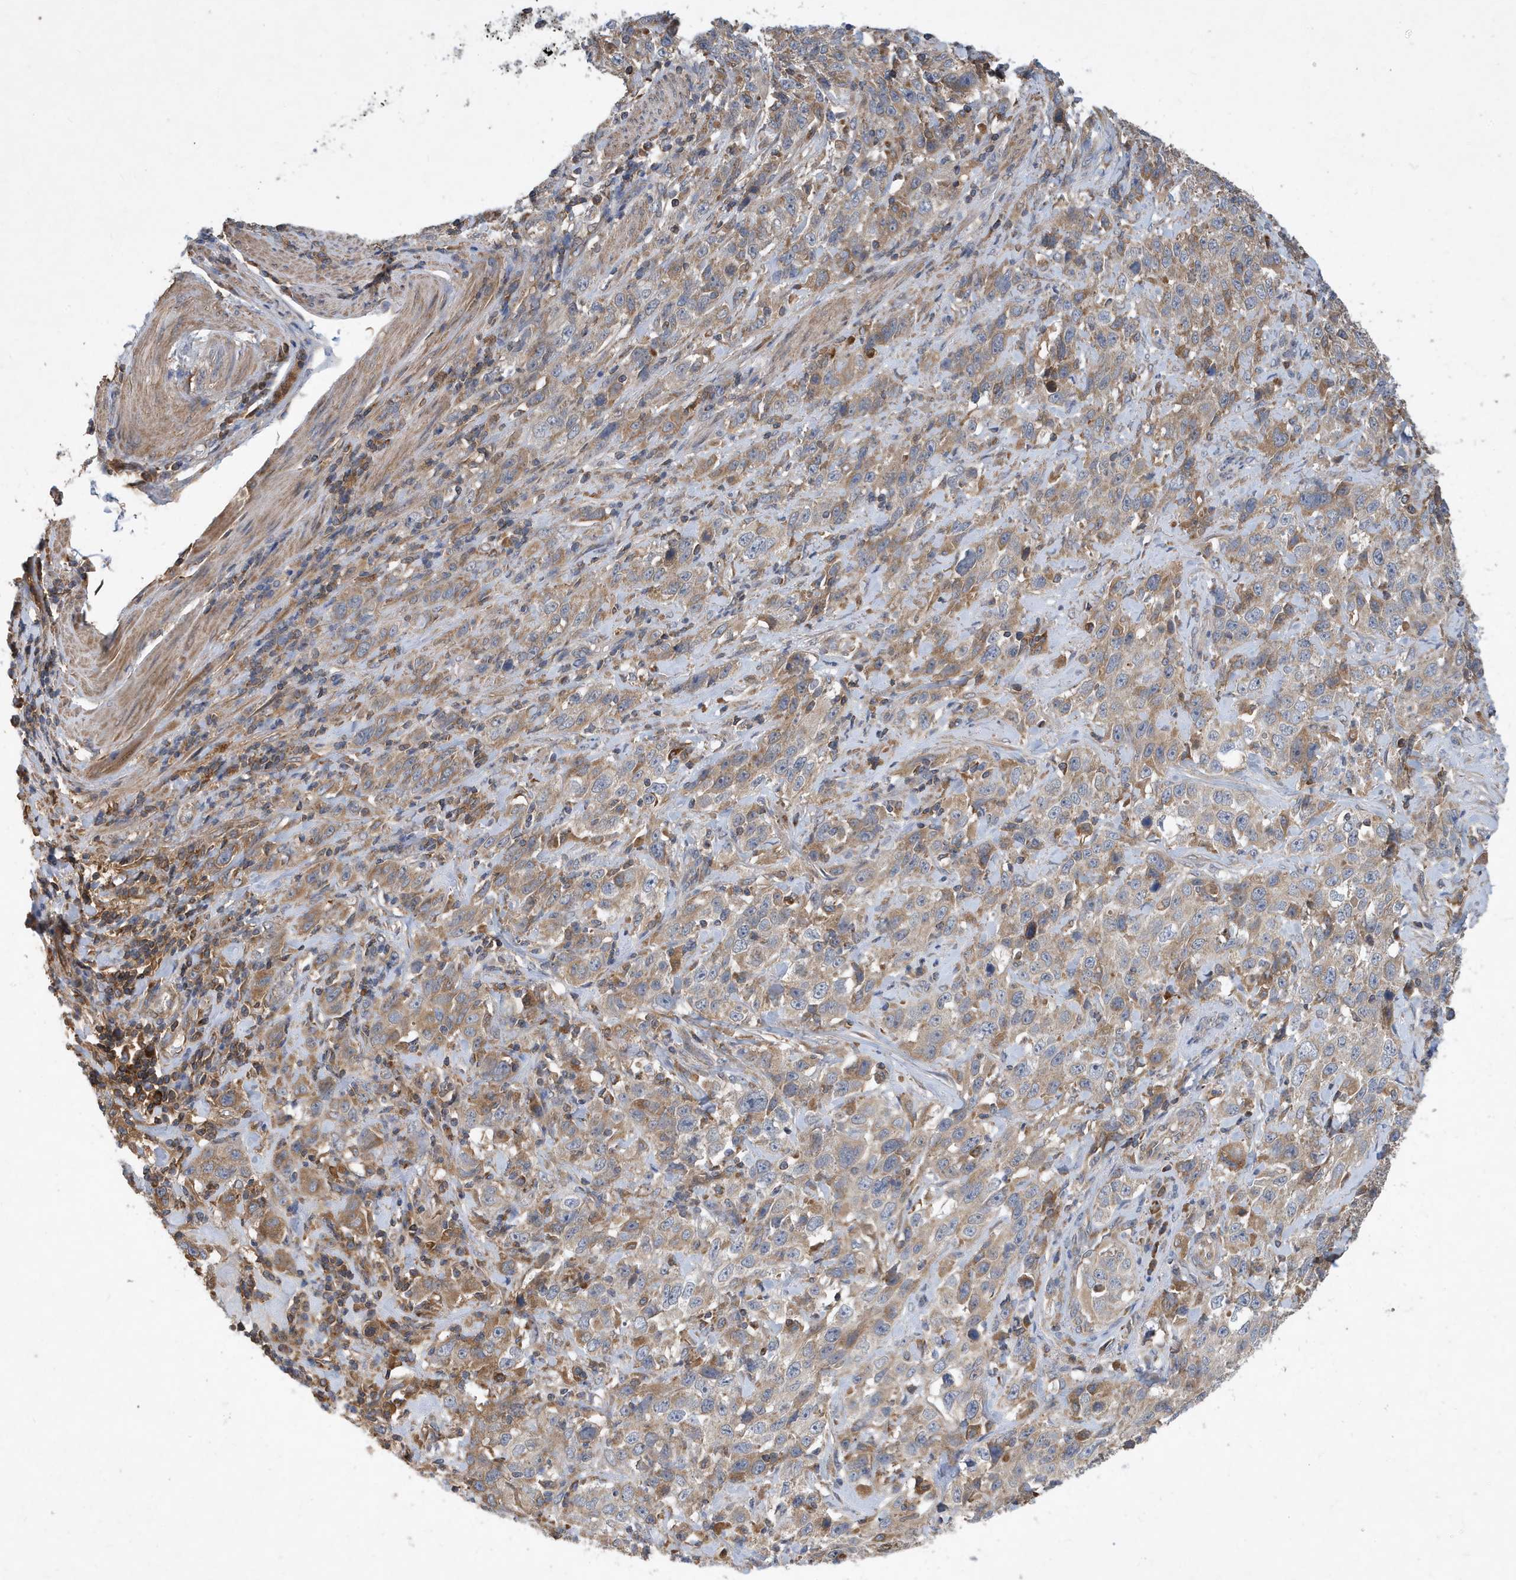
{"staining": {"intensity": "moderate", "quantity": ">75%", "location": "cytoplasmic/membranous"}, "tissue": "stomach cancer", "cell_type": "Tumor cells", "image_type": "cancer", "snomed": [{"axis": "morphology", "description": "Normal tissue, NOS"}, {"axis": "morphology", "description": "Adenocarcinoma, NOS"}, {"axis": "topography", "description": "Lymph node"}, {"axis": "topography", "description": "Stomach"}], "caption": "DAB (3,3'-diaminobenzidine) immunohistochemical staining of stomach cancer reveals moderate cytoplasmic/membranous protein staining in approximately >75% of tumor cells.", "gene": "STK19", "patient": {"sex": "male", "age": 48}}